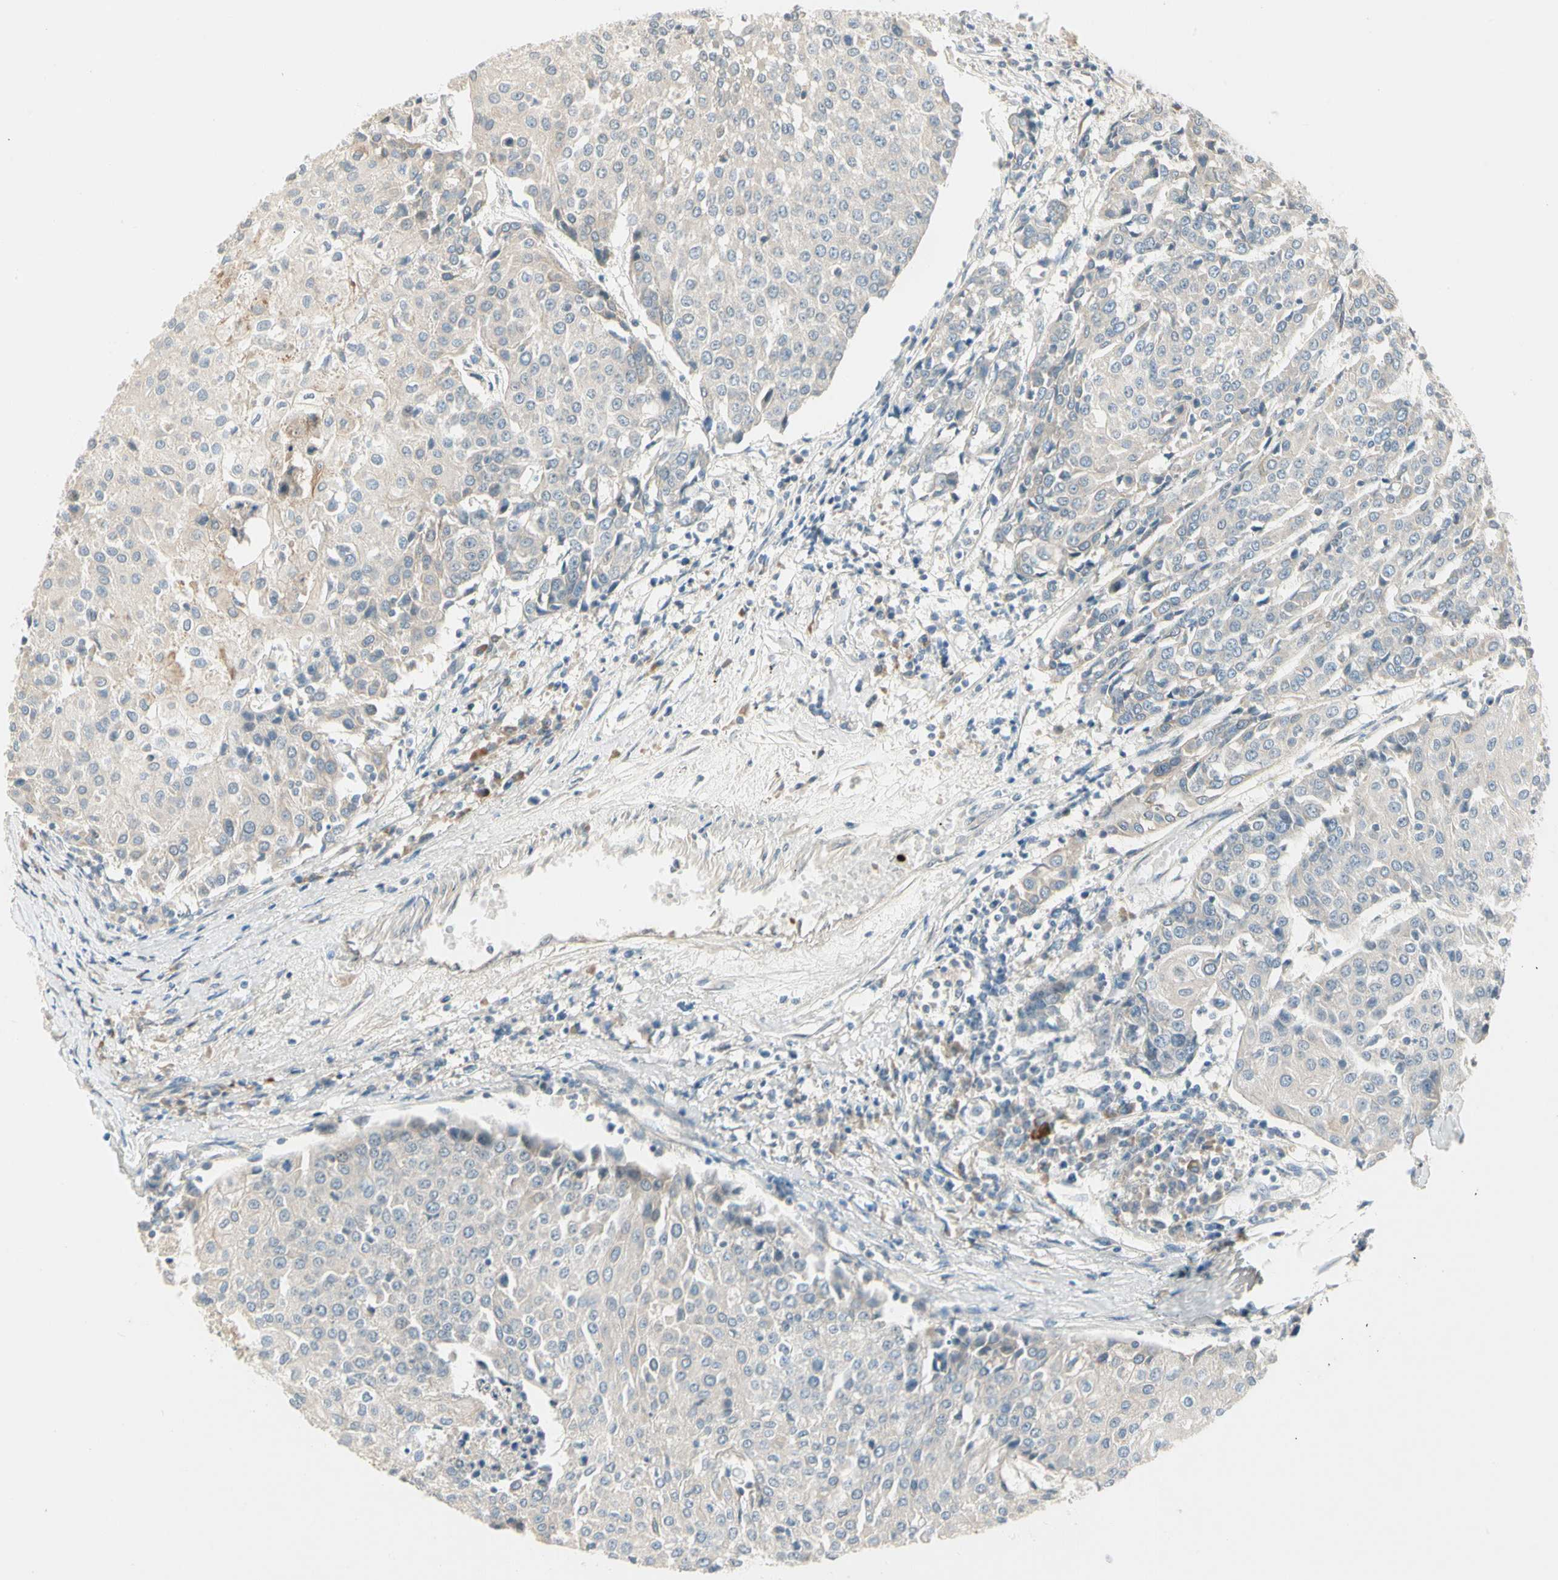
{"staining": {"intensity": "weak", "quantity": "<25%", "location": "cytoplasmic/membranous"}, "tissue": "urothelial cancer", "cell_type": "Tumor cells", "image_type": "cancer", "snomed": [{"axis": "morphology", "description": "Urothelial carcinoma, High grade"}, {"axis": "topography", "description": "Urinary bladder"}], "caption": "Immunohistochemistry (IHC) of urothelial cancer shows no positivity in tumor cells.", "gene": "PCDHB15", "patient": {"sex": "female", "age": 85}}